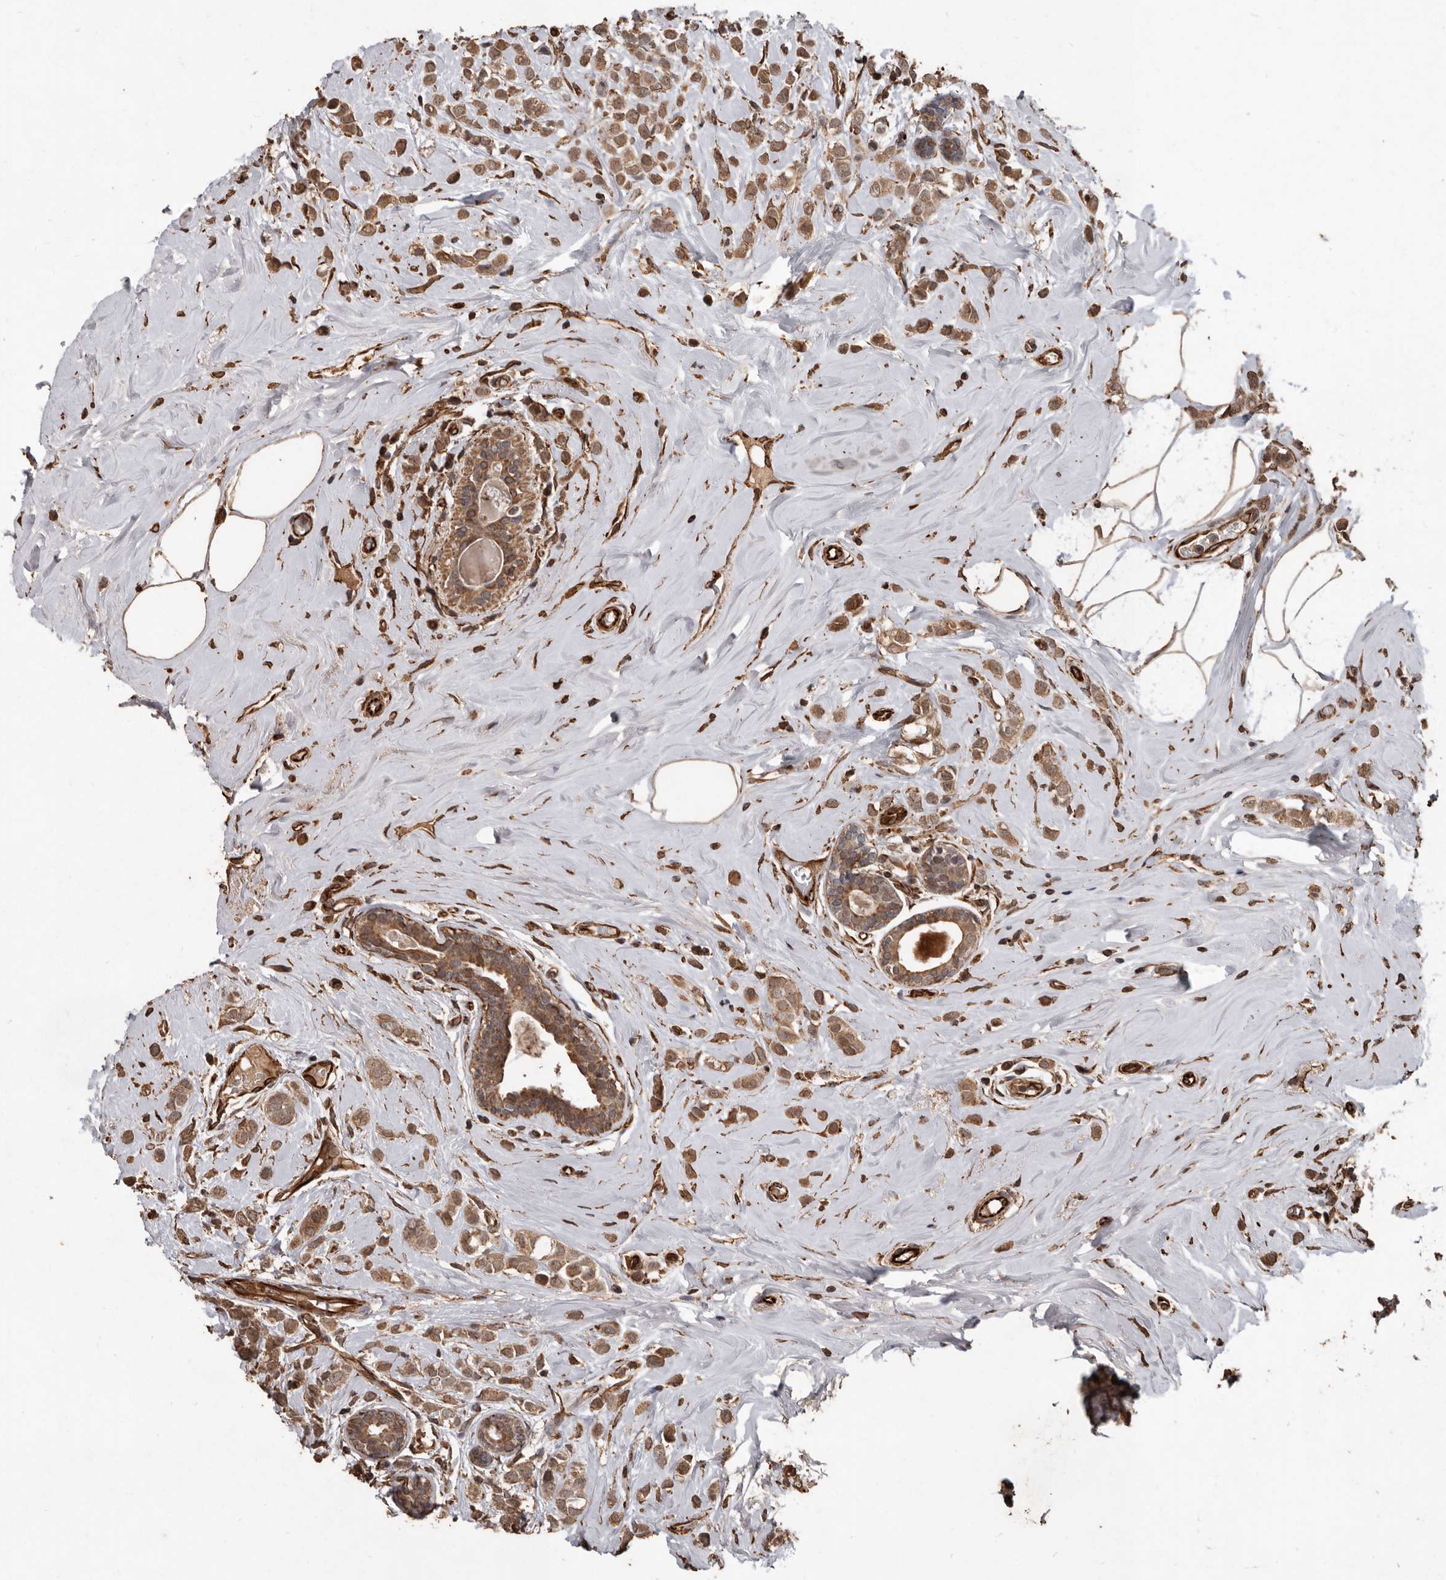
{"staining": {"intensity": "moderate", "quantity": ">75%", "location": "cytoplasmic/membranous,nuclear"}, "tissue": "breast cancer", "cell_type": "Tumor cells", "image_type": "cancer", "snomed": [{"axis": "morphology", "description": "Lobular carcinoma"}, {"axis": "topography", "description": "Breast"}], "caption": "Moderate cytoplasmic/membranous and nuclear staining is seen in about >75% of tumor cells in breast cancer (lobular carcinoma). (brown staining indicates protein expression, while blue staining denotes nuclei).", "gene": "BRAT1", "patient": {"sex": "female", "age": 47}}